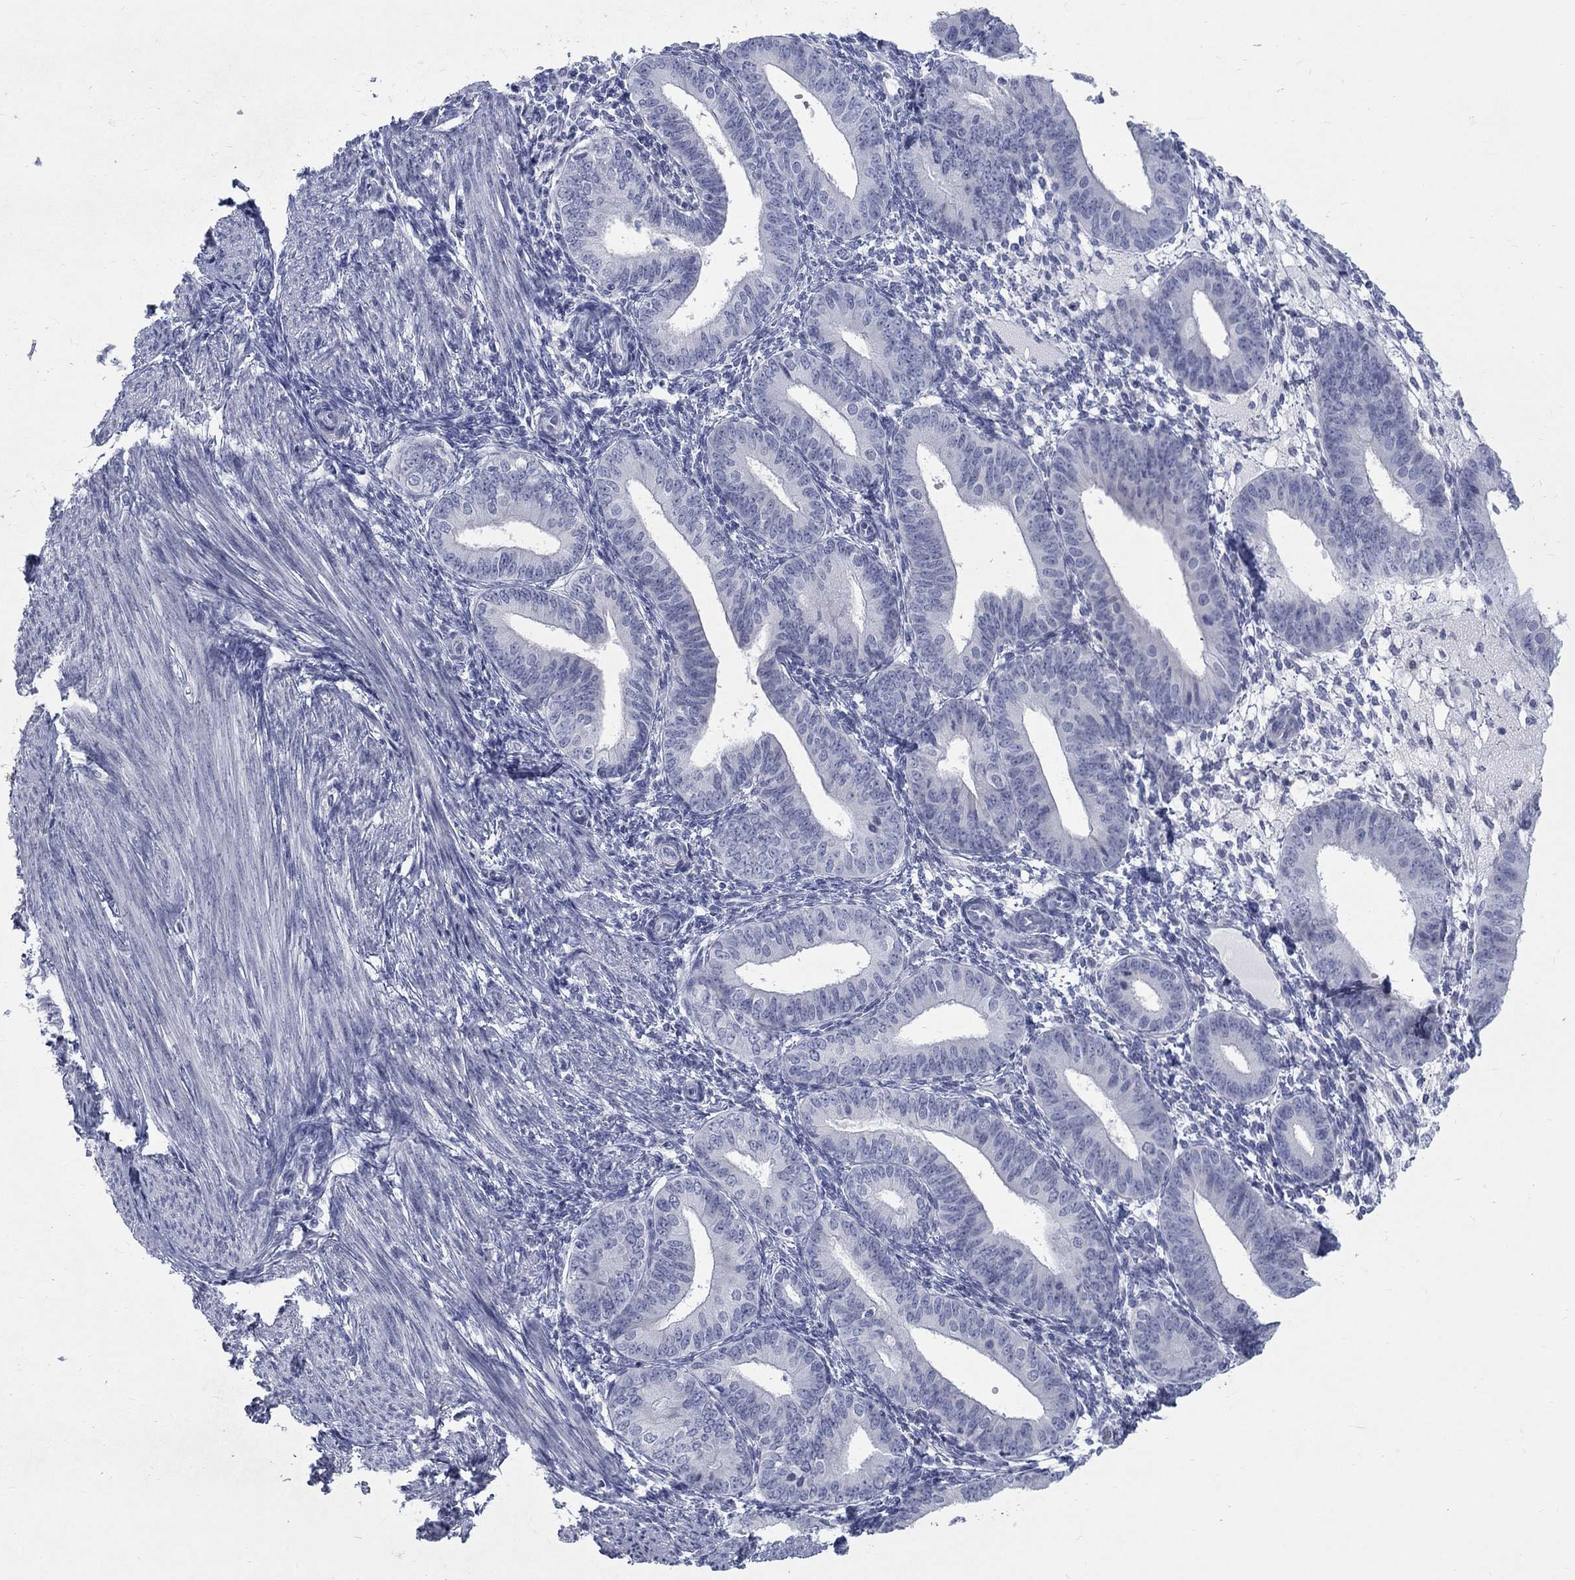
{"staining": {"intensity": "negative", "quantity": "none", "location": "none"}, "tissue": "endometrium", "cell_type": "Cells in endometrial stroma", "image_type": "normal", "snomed": [{"axis": "morphology", "description": "Normal tissue, NOS"}, {"axis": "topography", "description": "Endometrium"}], "caption": "Immunohistochemistry image of benign endometrium: endometrium stained with DAB reveals no significant protein expression in cells in endometrial stroma. (DAB (3,3'-diaminobenzidine) immunohistochemistry (IHC) visualized using brightfield microscopy, high magnification).", "gene": "RFTN2", "patient": {"sex": "female", "age": 39}}